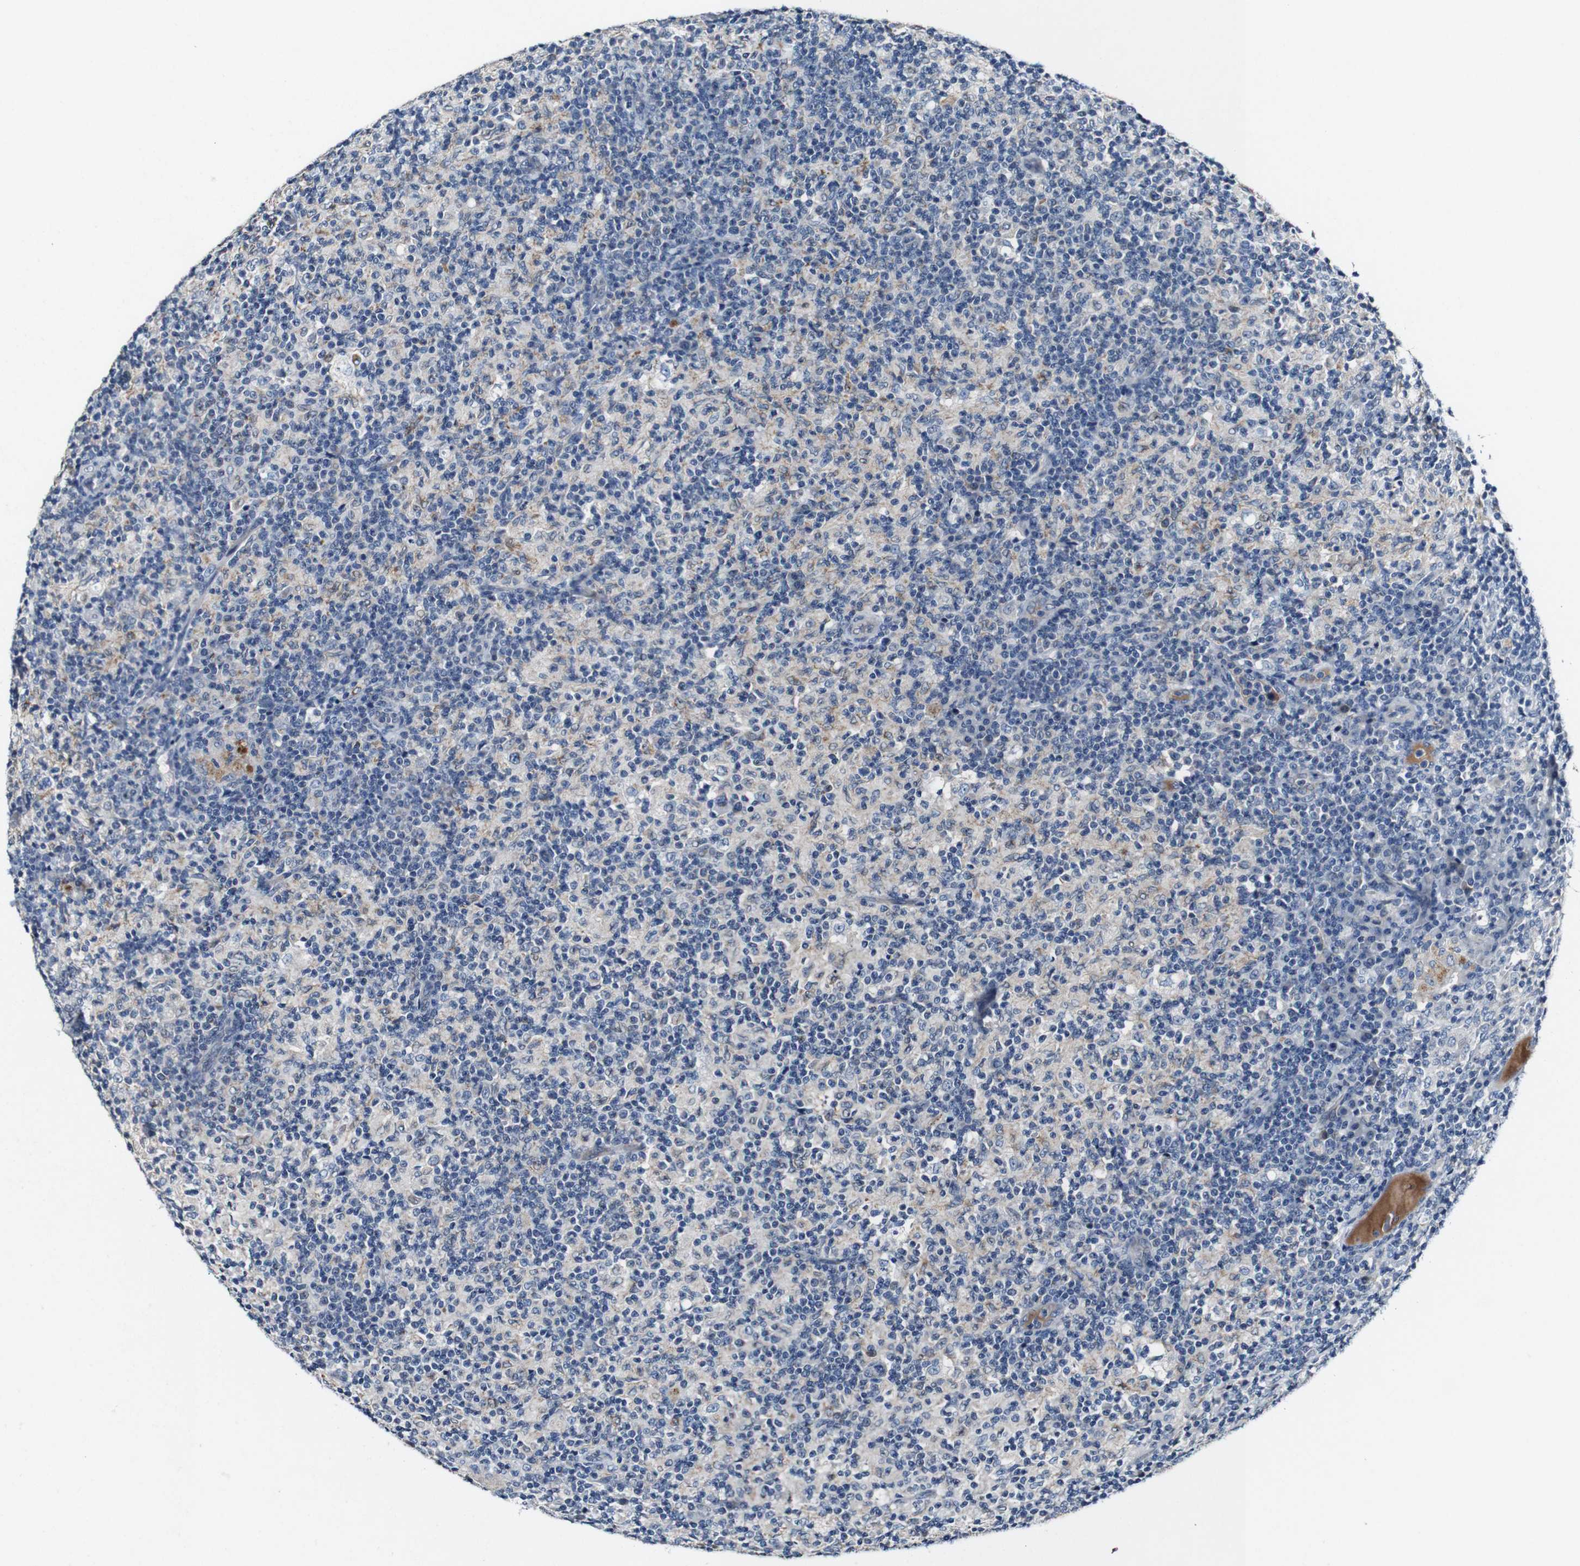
{"staining": {"intensity": "negative", "quantity": "none", "location": "none"}, "tissue": "lymph node", "cell_type": "Germinal center cells", "image_type": "normal", "snomed": [{"axis": "morphology", "description": "Normal tissue, NOS"}, {"axis": "morphology", "description": "Inflammation, NOS"}, {"axis": "topography", "description": "Lymph node"}], "caption": "There is no significant staining in germinal center cells of lymph node. The staining is performed using DAB brown chromogen with nuclei counter-stained in using hematoxylin.", "gene": "GRAMD1A", "patient": {"sex": "male", "age": 55}}